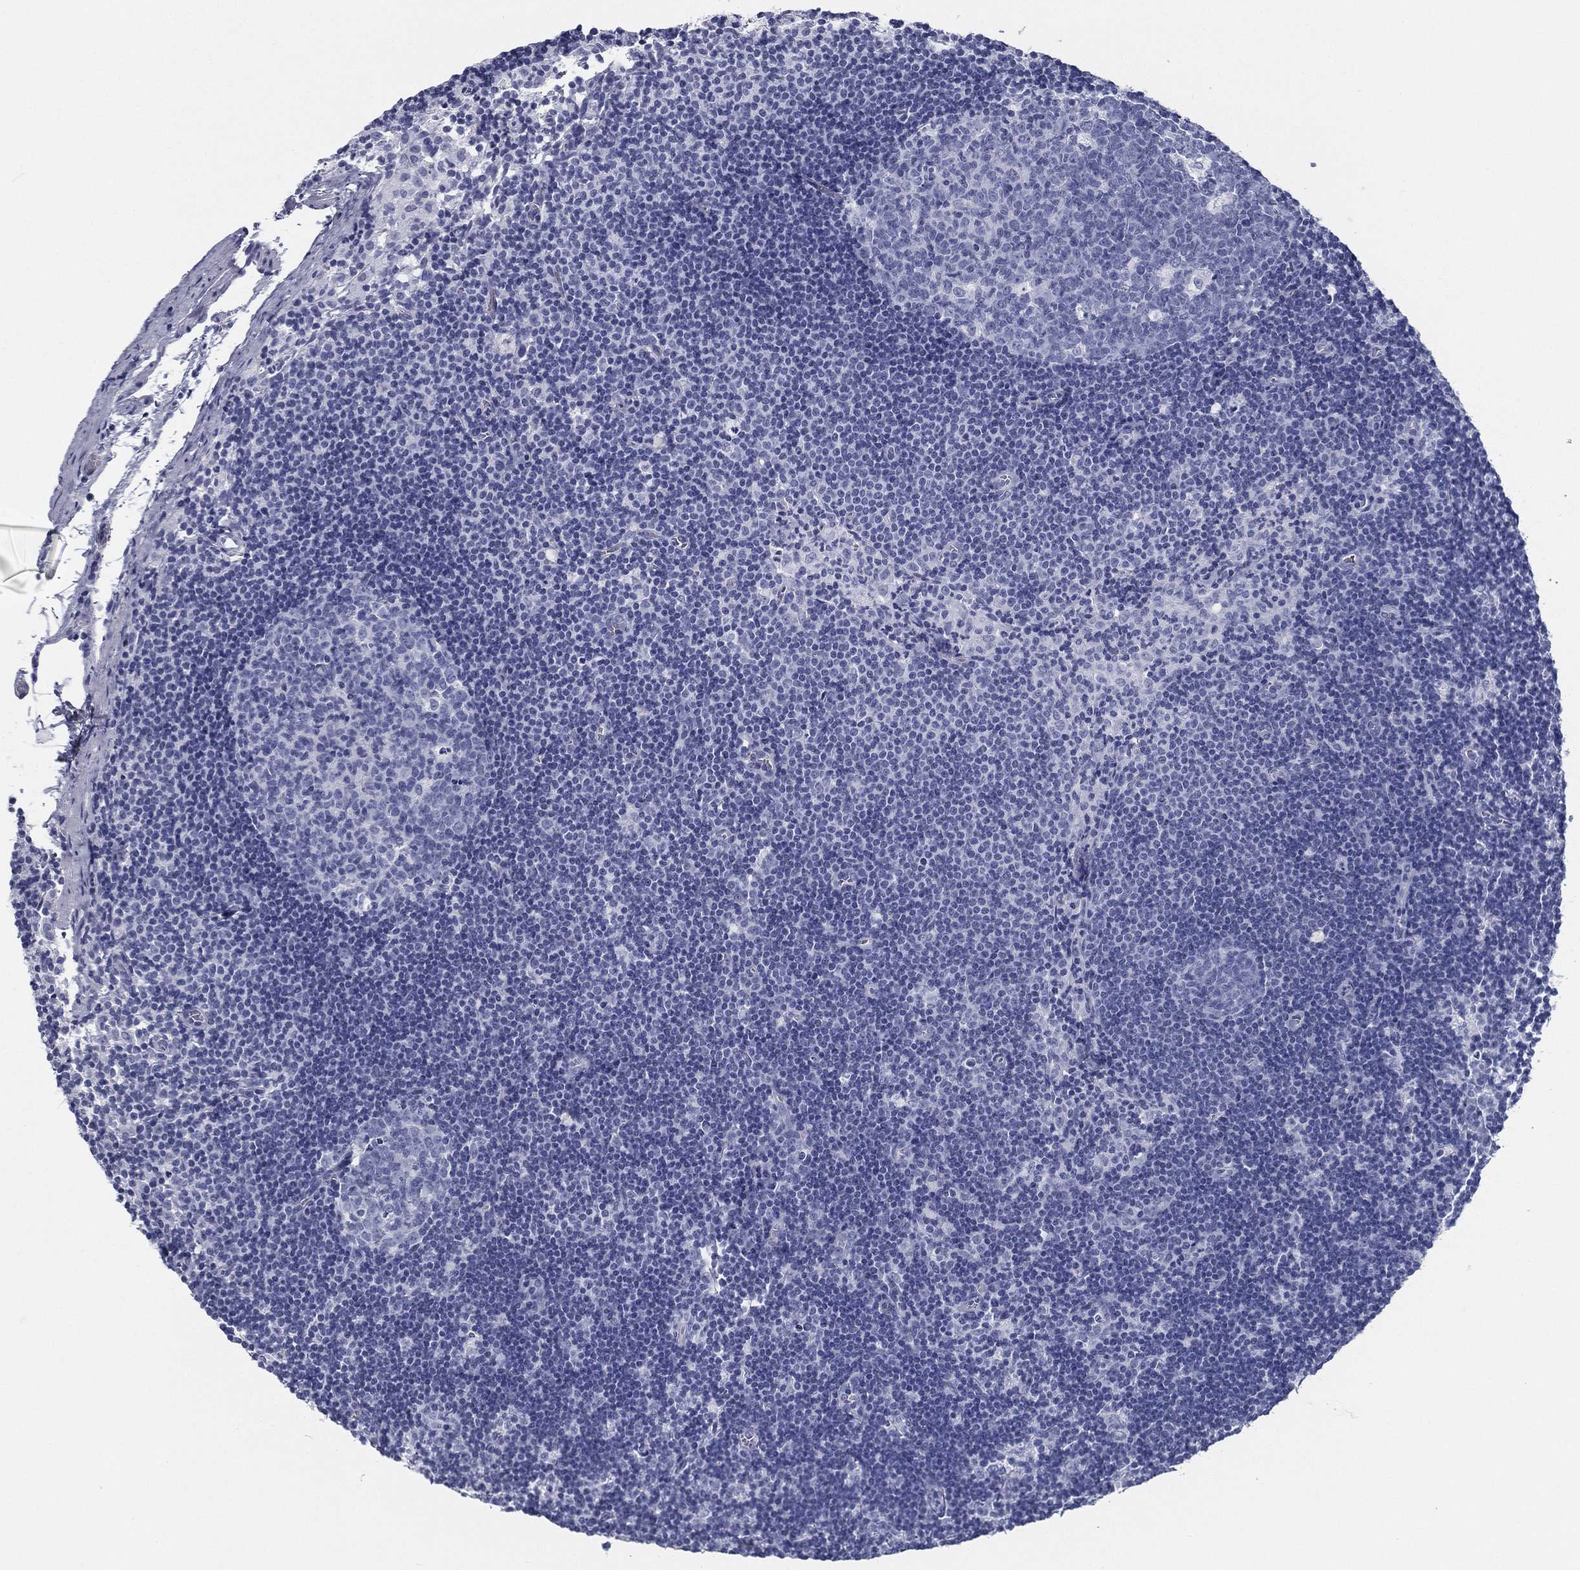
{"staining": {"intensity": "negative", "quantity": "none", "location": "none"}, "tissue": "lymph node", "cell_type": "Germinal center cells", "image_type": "normal", "snomed": [{"axis": "morphology", "description": "Normal tissue, NOS"}, {"axis": "topography", "description": "Lymph node"}], "caption": "Micrograph shows no protein positivity in germinal center cells of benign lymph node. The staining is performed using DAB (3,3'-diaminobenzidine) brown chromogen with nuclei counter-stained in using hematoxylin.", "gene": "RSPH4A", "patient": {"sex": "female", "age": 34}}